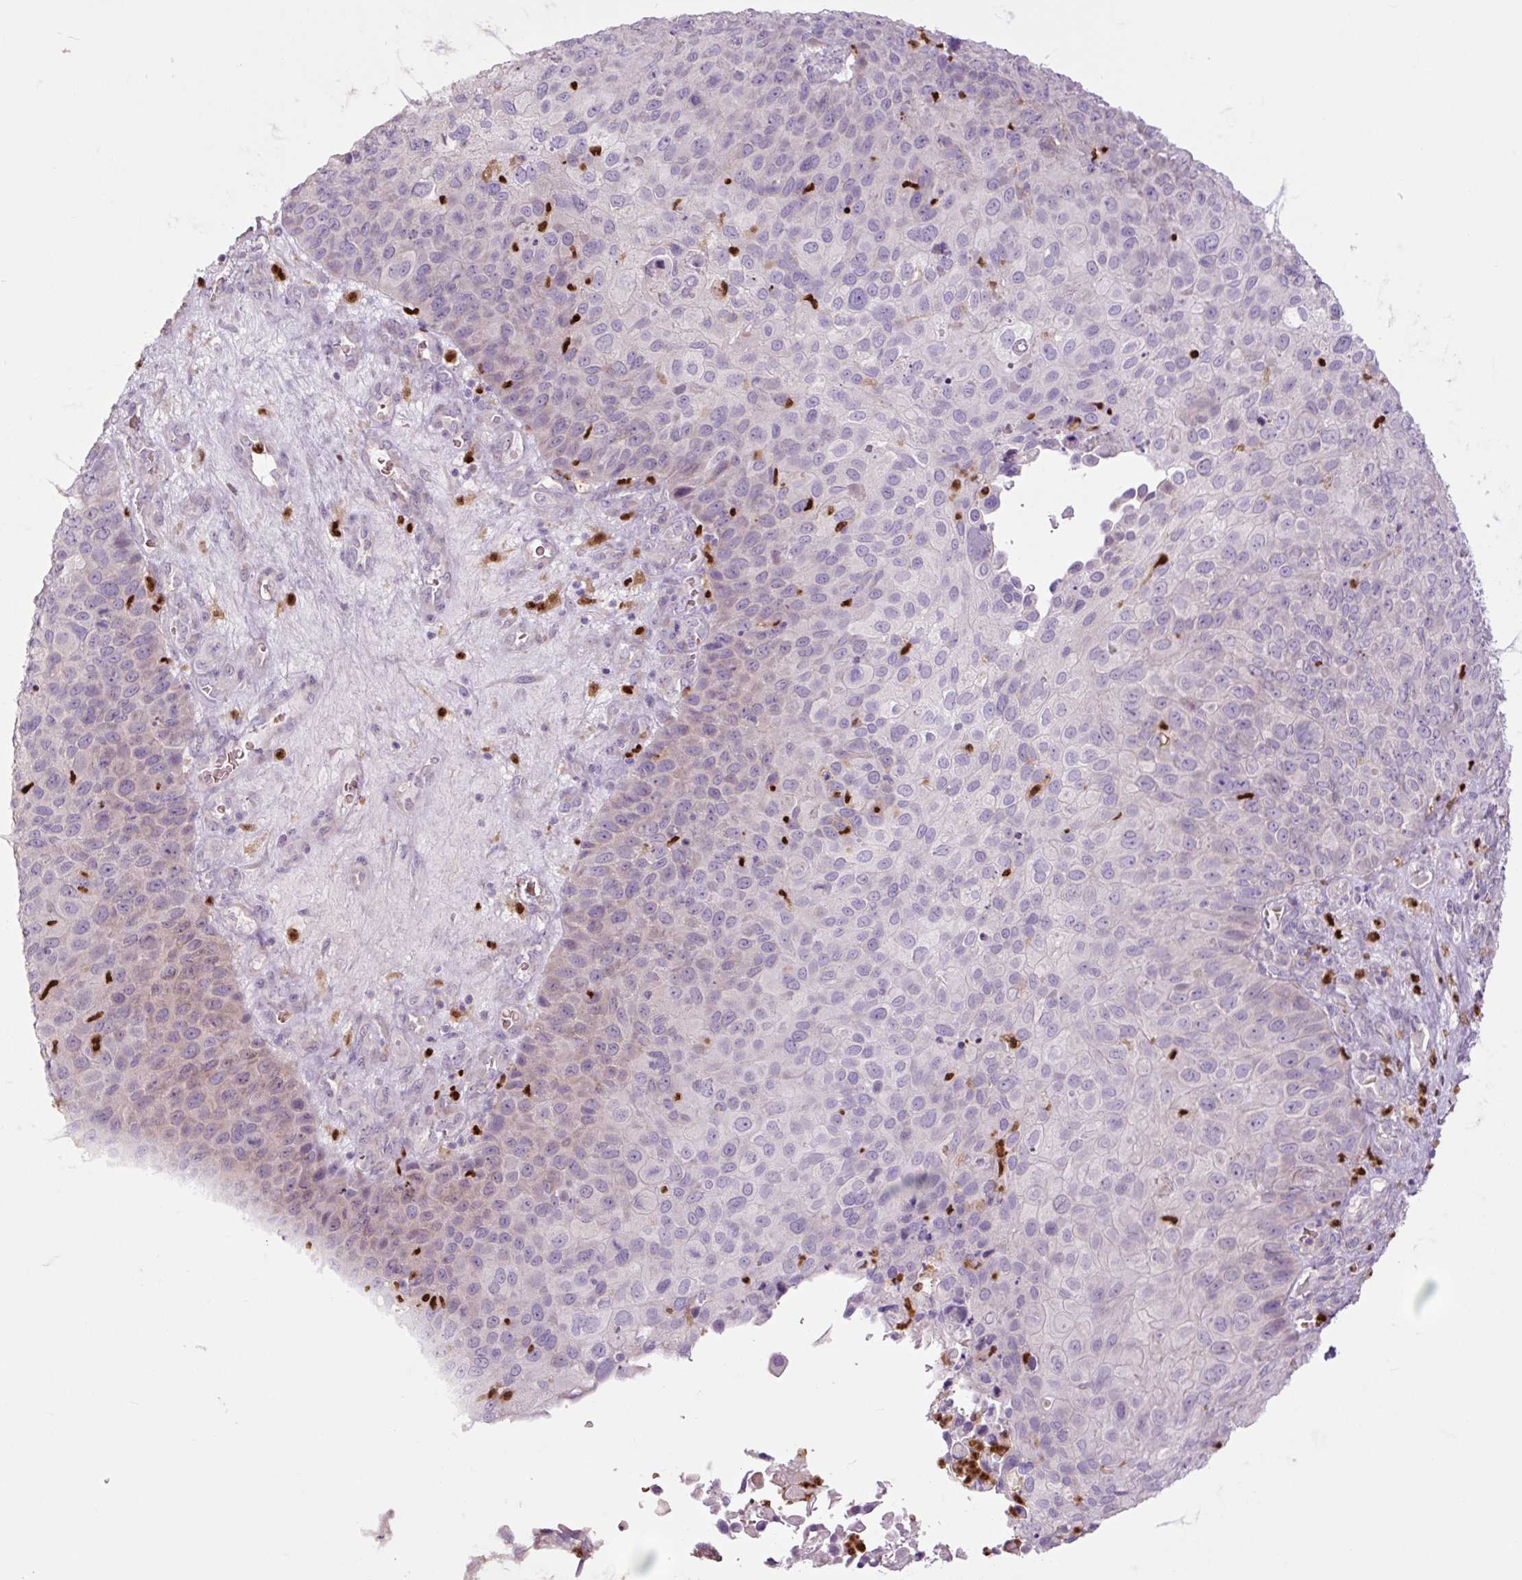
{"staining": {"intensity": "negative", "quantity": "none", "location": "none"}, "tissue": "skin cancer", "cell_type": "Tumor cells", "image_type": "cancer", "snomed": [{"axis": "morphology", "description": "Squamous cell carcinoma, NOS"}, {"axis": "topography", "description": "Skin"}], "caption": "High magnification brightfield microscopy of skin squamous cell carcinoma stained with DAB (brown) and counterstained with hematoxylin (blue): tumor cells show no significant positivity.", "gene": "SPI1", "patient": {"sex": "male", "age": 87}}